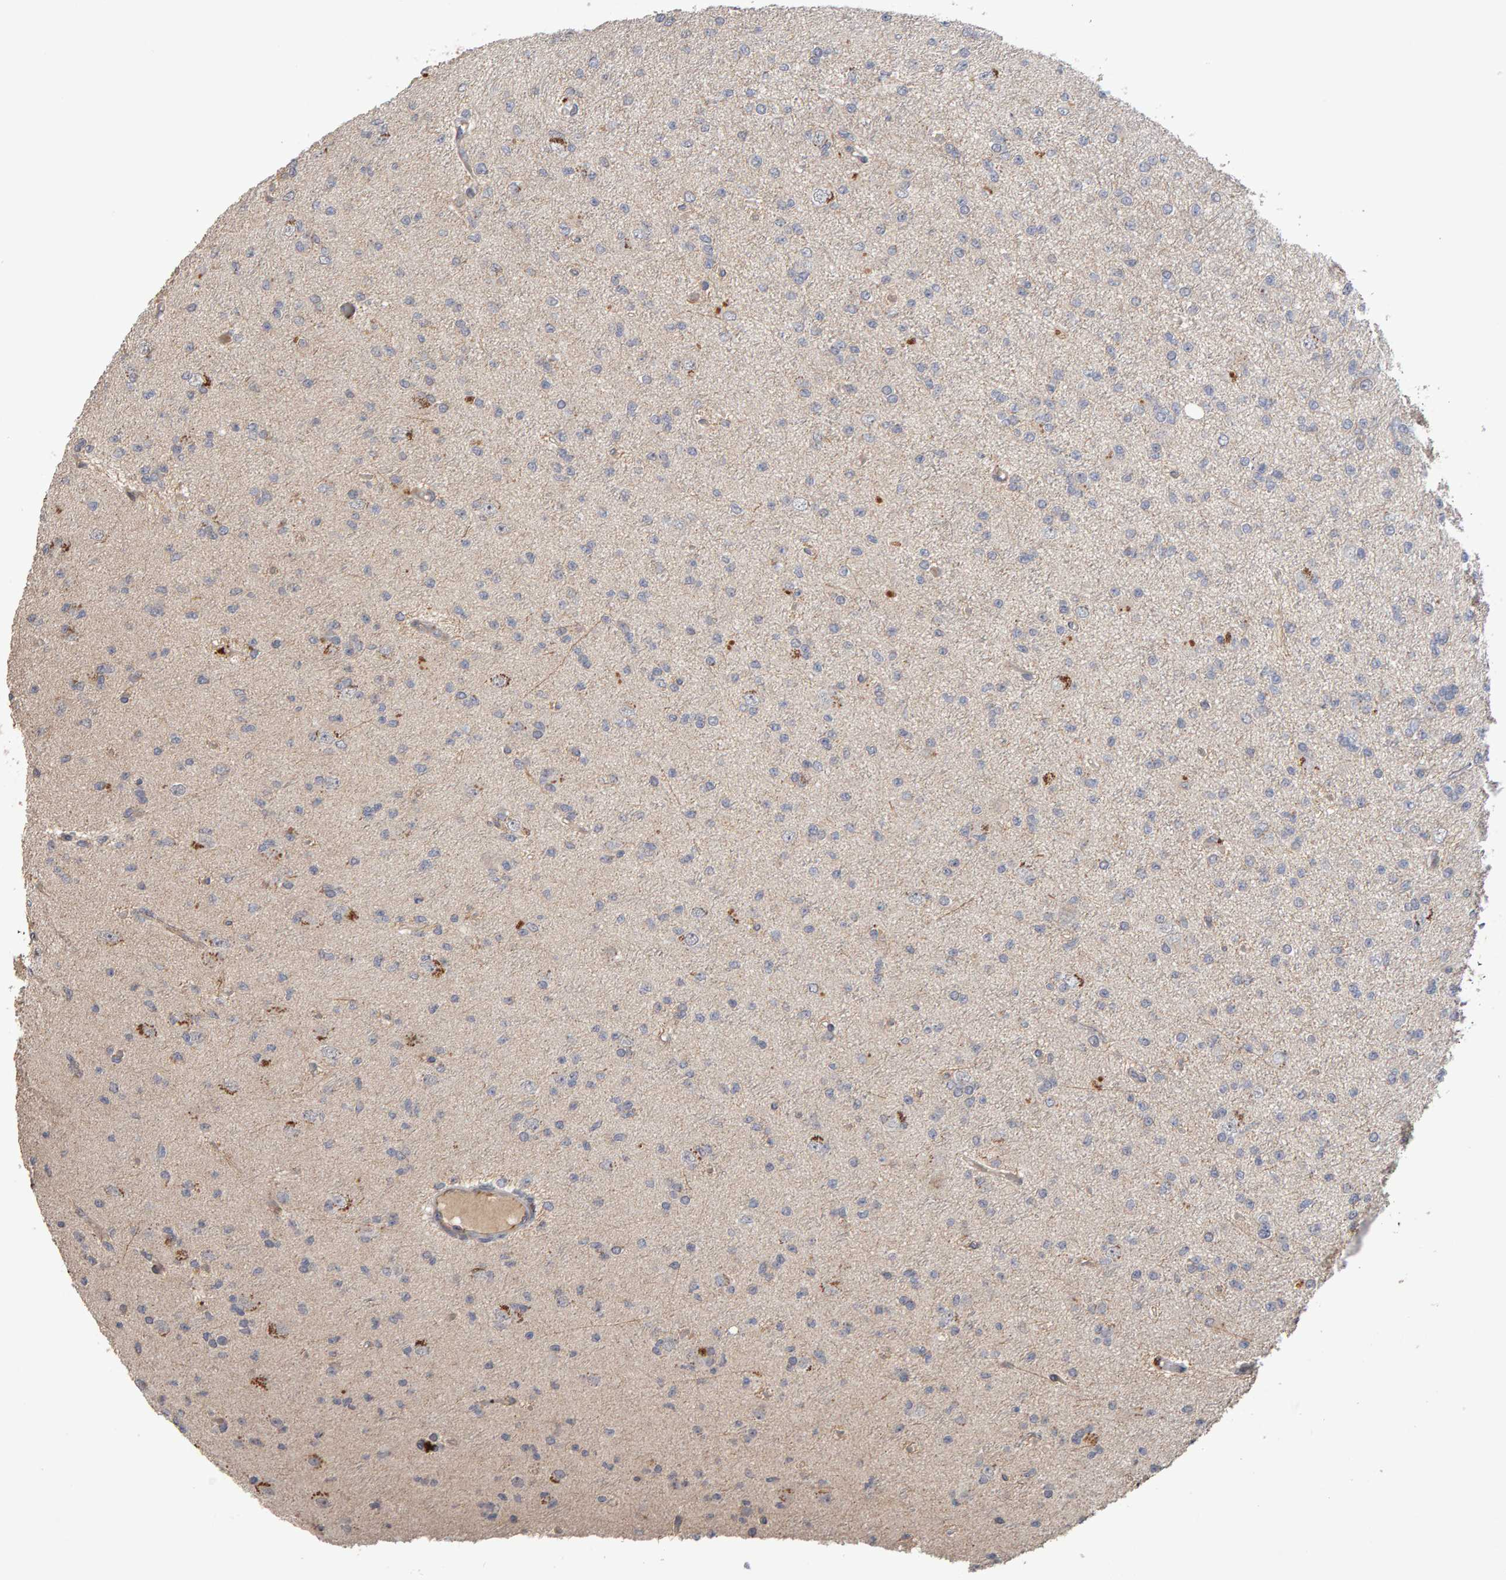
{"staining": {"intensity": "negative", "quantity": "none", "location": "none"}, "tissue": "glioma", "cell_type": "Tumor cells", "image_type": "cancer", "snomed": [{"axis": "morphology", "description": "Glioma, malignant, Low grade"}, {"axis": "topography", "description": "Brain"}], "caption": "An image of glioma stained for a protein reveals no brown staining in tumor cells.", "gene": "COASY", "patient": {"sex": "female", "age": 22}}